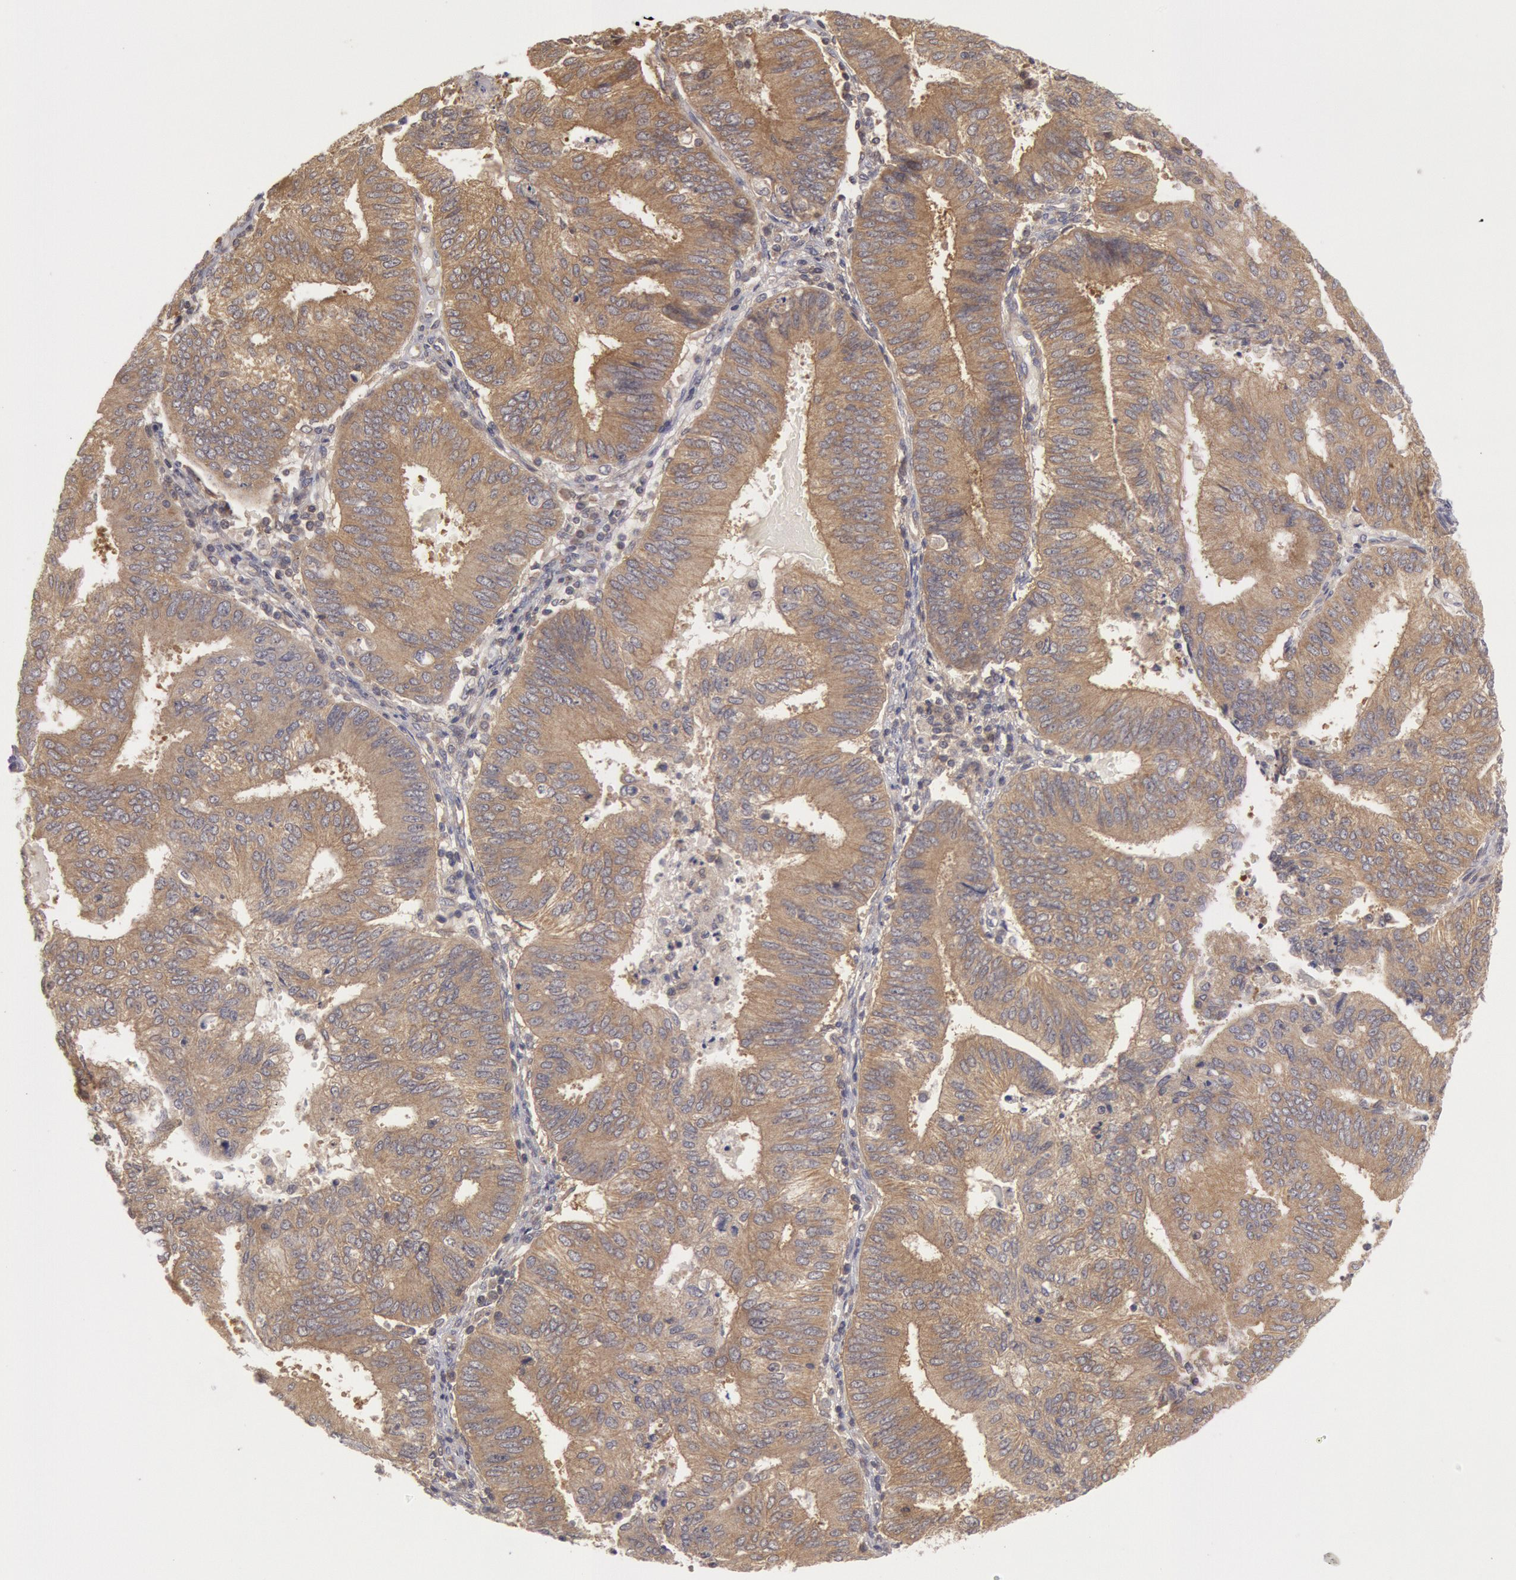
{"staining": {"intensity": "moderate", "quantity": ">75%", "location": "cytoplasmic/membranous"}, "tissue": "endometrial cancer", "cell_type": "Tumor cells", "image_type": "cancer", "snomed": [{"axis": "morphology", "description": "Adenocarcinoma, NOS"}, {"axis": "topography", "description": "Endometrium"}], "caption": "Tumor cells show medium levels of moderate cytoplasmic/membranous expression in about >75% of cells in human endometrial cancer (adenocarcinoma).", "gene": "BRAF", "patient": {"sex": "female", "age": 55}}